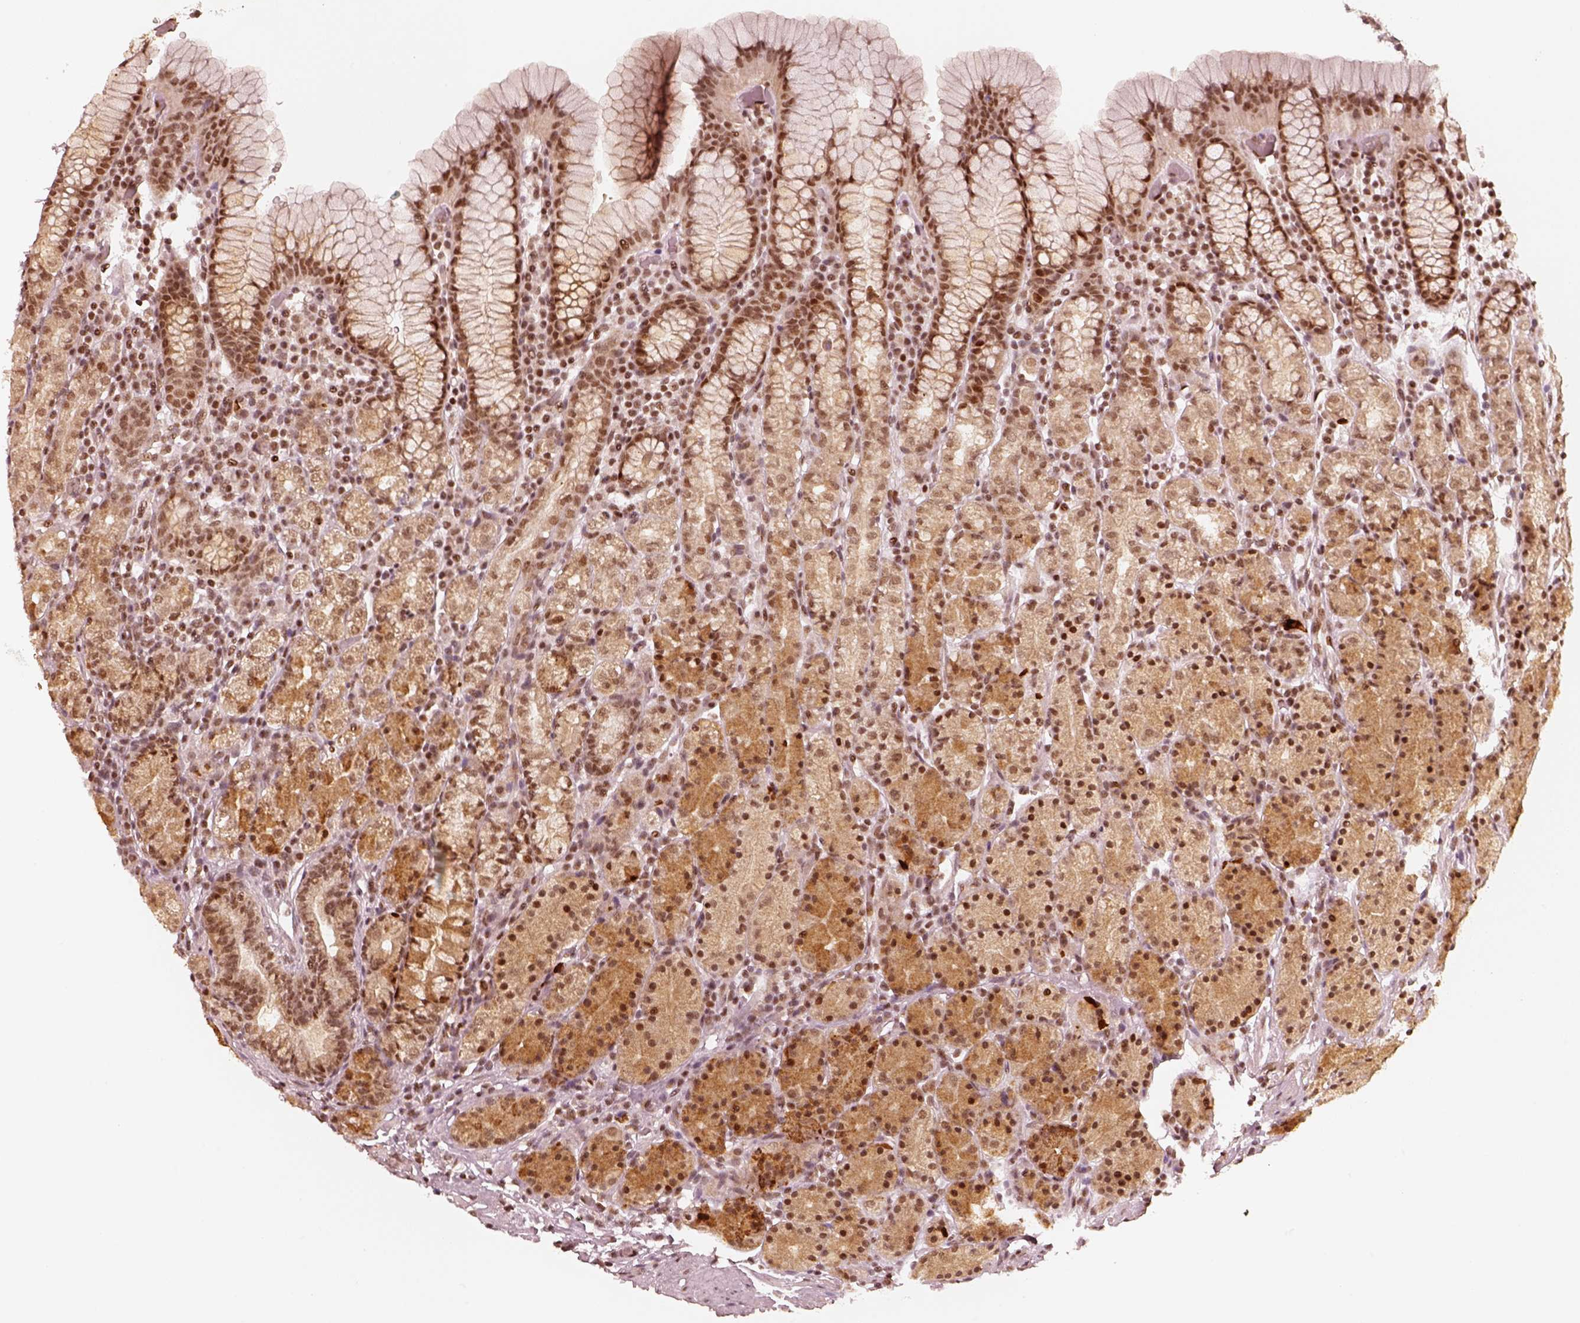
{"staining": {"intensity": "strong", "quantity": ">75%", "location": "nuclear"}, "tissue": "stomach", "cell_type": "Glandular cells", "image_type": "normal", "snomed": [{"axis": "morphology", "description": "Normal tissue, NOS"}, {"axis": "topography", "description": "Stomach, upper"}, {"axis": "topography", "description": "Stomach"}], "caption": "Brown immunohistochemical staining in unremarkable human stomach displays strong nuclear positivity in approximately >75% of glandular cells. (Stains: DAB in brown, nuclei in blue, Microscopy: brightfield microscopy at high magnification).", "gene": "GMEB2", "patient": {"sex": "male", "age": 62}}